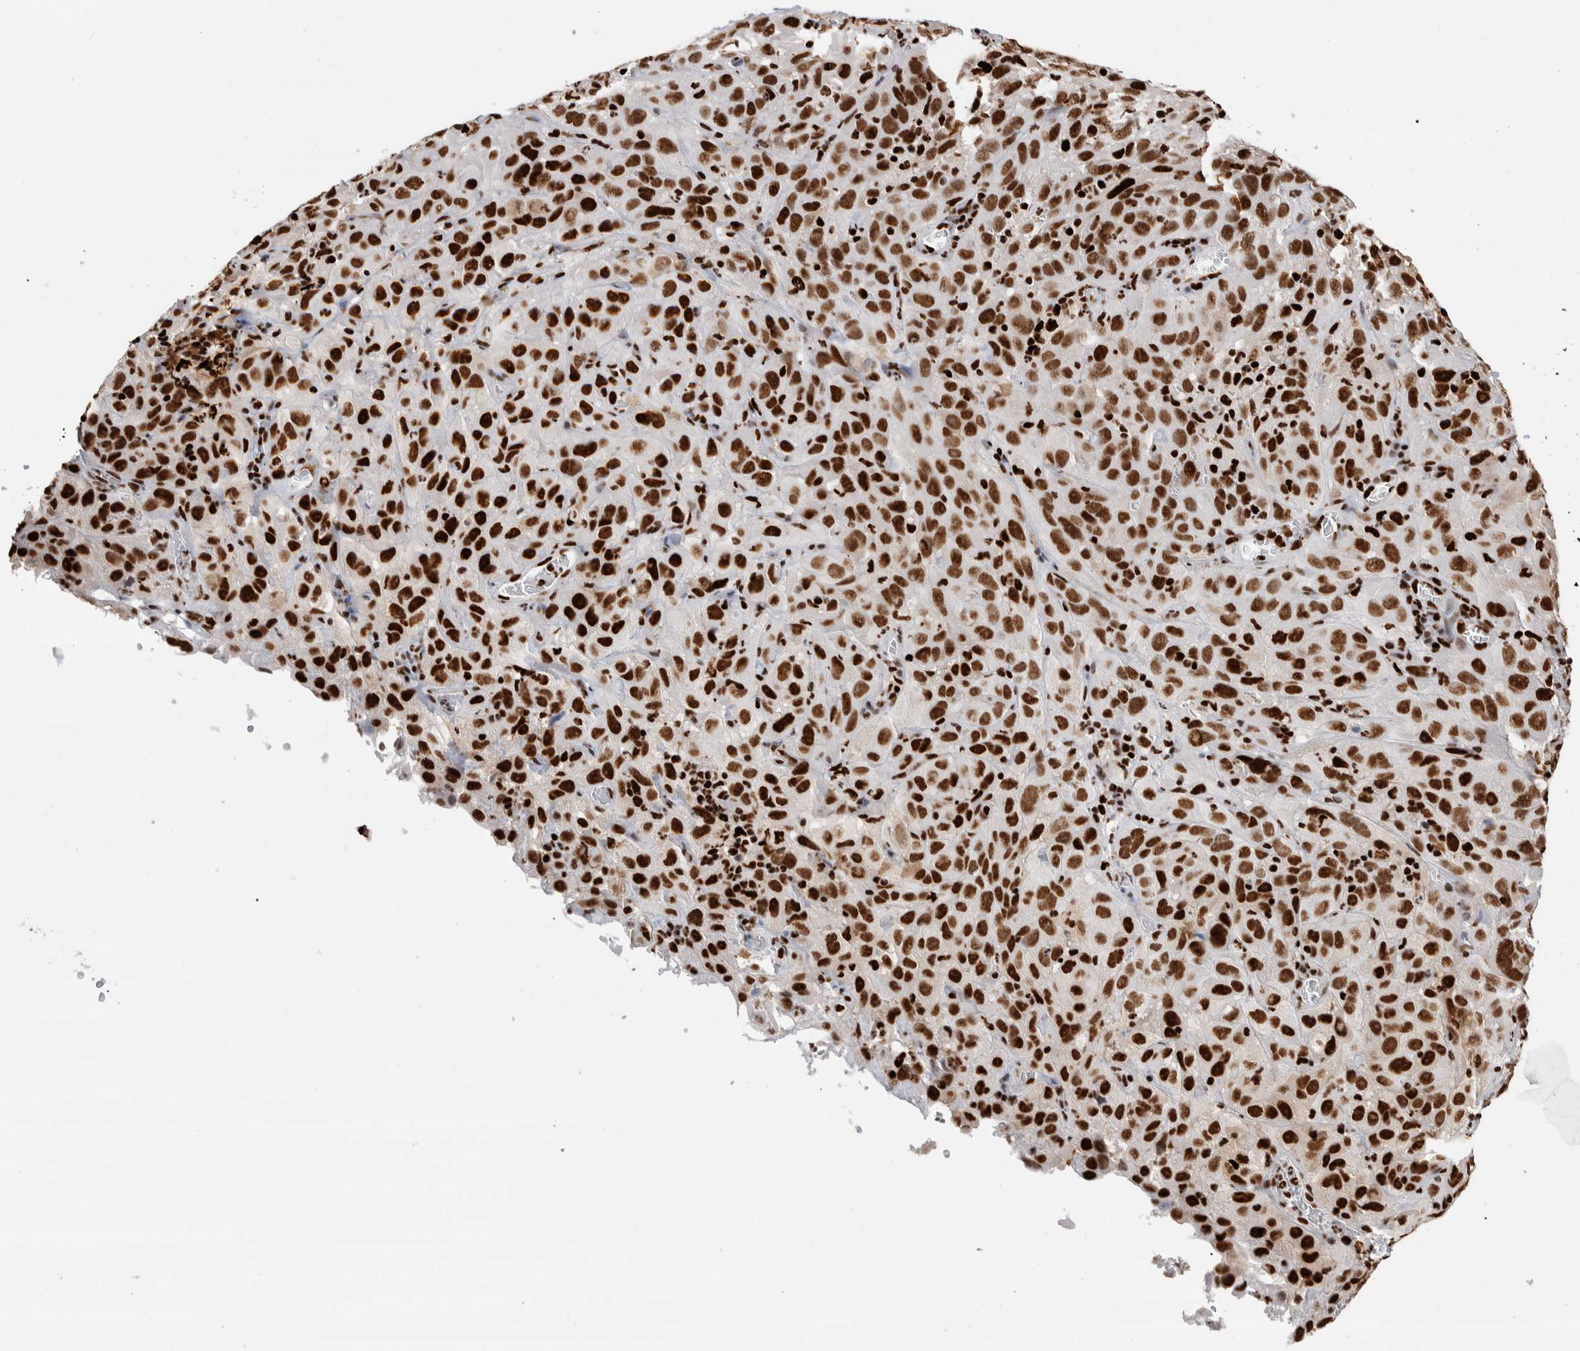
{"staining": {"intensity": "strong", "quantity": ">75%", "location": "nuclear"}, "tissue": "cervical cancer", "cell_type": "Tumor cells", "image_type": "cancer", "snomed": [{"axis": "morphology", "description": "Squamous cell carcinoma, NOS"}, {"axis": "topography", "description": "Cervix"}], "caption": "Protein positivity by immunohistochemistry (IHC) reveals strong nuclear staining in about >75% of tumor cells in squamous cell carcinoma (cervical).", "gene": "RNASEK-C17orf49", "patient": {"sex": "female", "age": 32}}